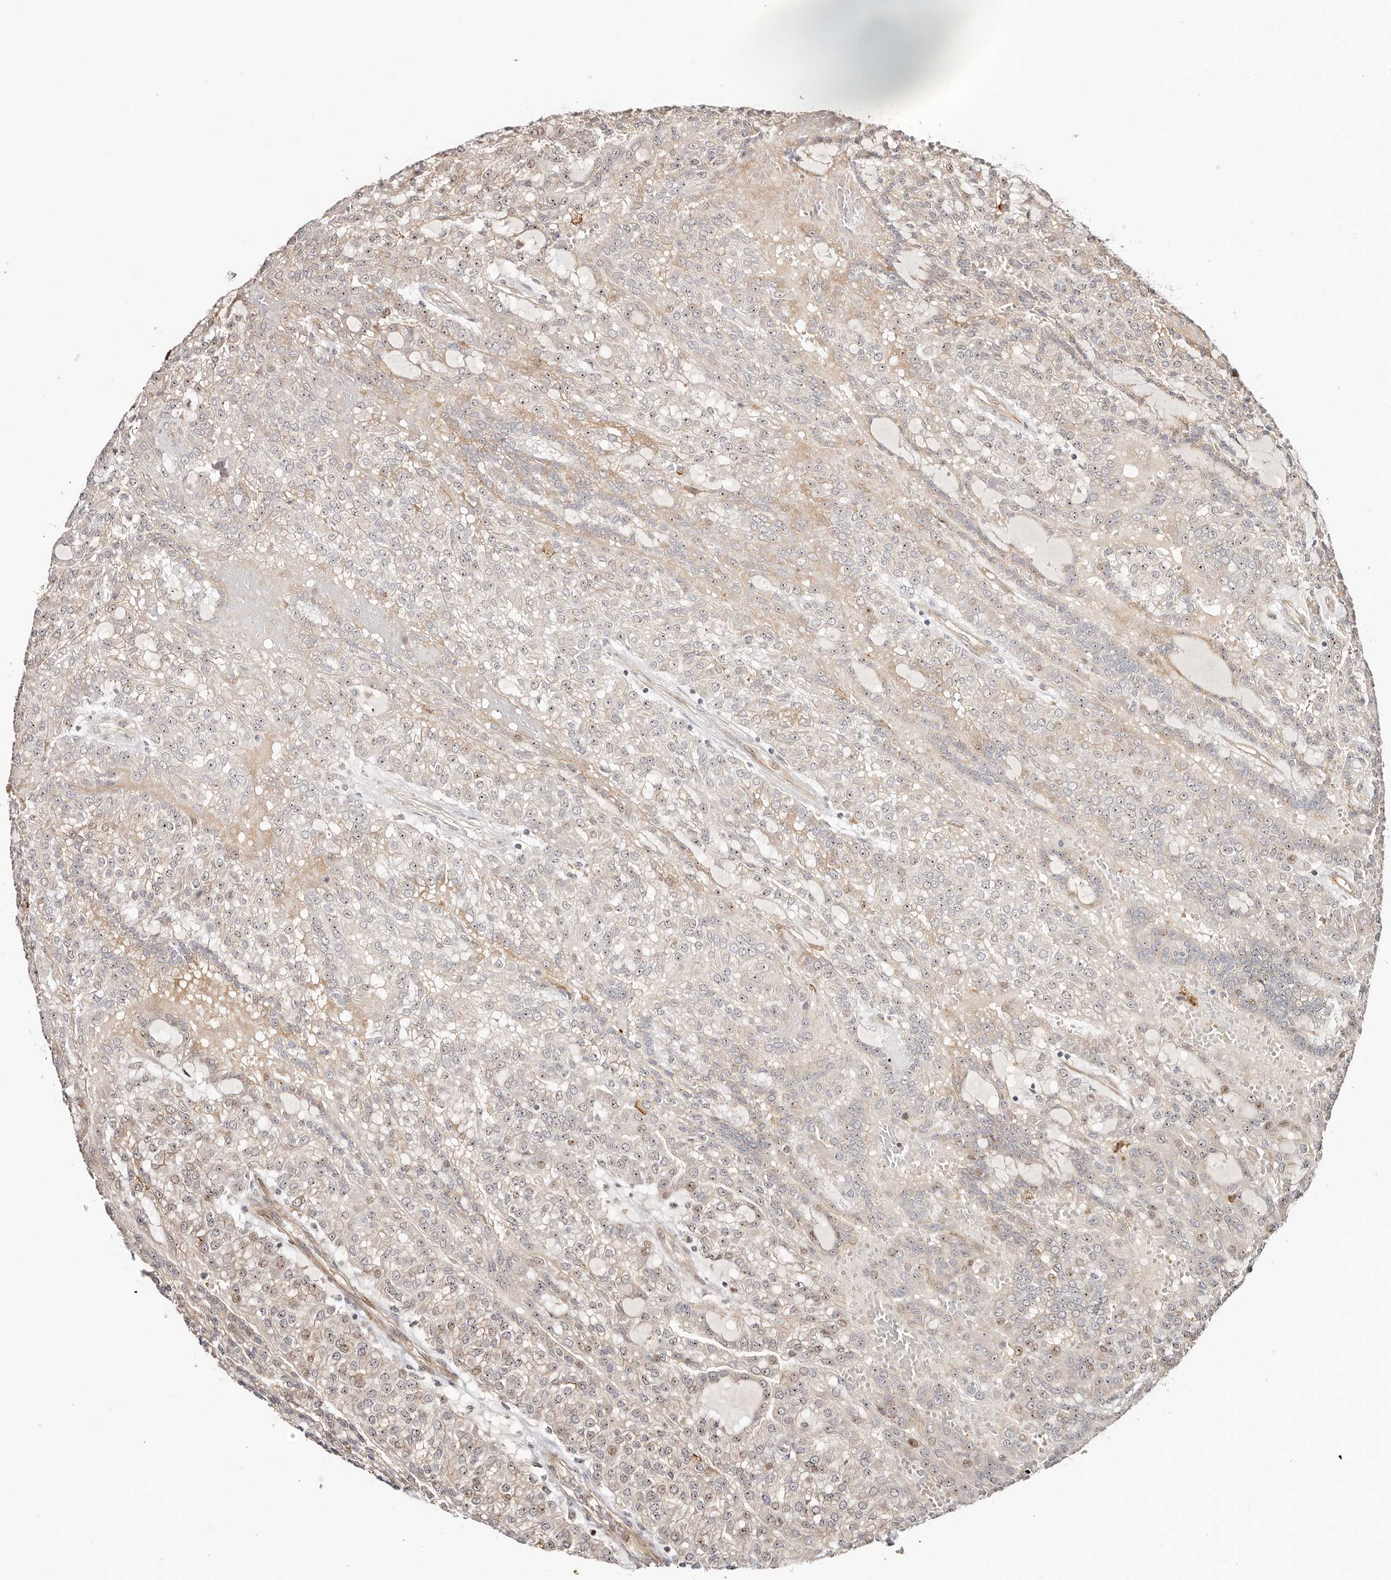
{"staining": {"intensity": "moderate", "quantity": "25%-75%", "location": "cytoplasmic/membranous,nuclear"}, "tissue": "renal cancer", "cell_type": "Tumor cells", "image_type": "cancer", "snomed": [{"axis": "morphology", "description": "Adenocarcinoma, NOS"}, {"axis": "topography", "description": "Kidney"}], "caption": "High-magnification brightfield microscopy of renal adenocarcinoma stained with DAB (brown) and counterstained with hematoxylin (blue). tumor cells exhibit moderate cytoplasmic/membranous and nuclear positivity is identified in about25%-75% of cells. Nuclei are stained in blue.", "gene": "ODF2L", "patient": {"sex": "male", "age": 63}}